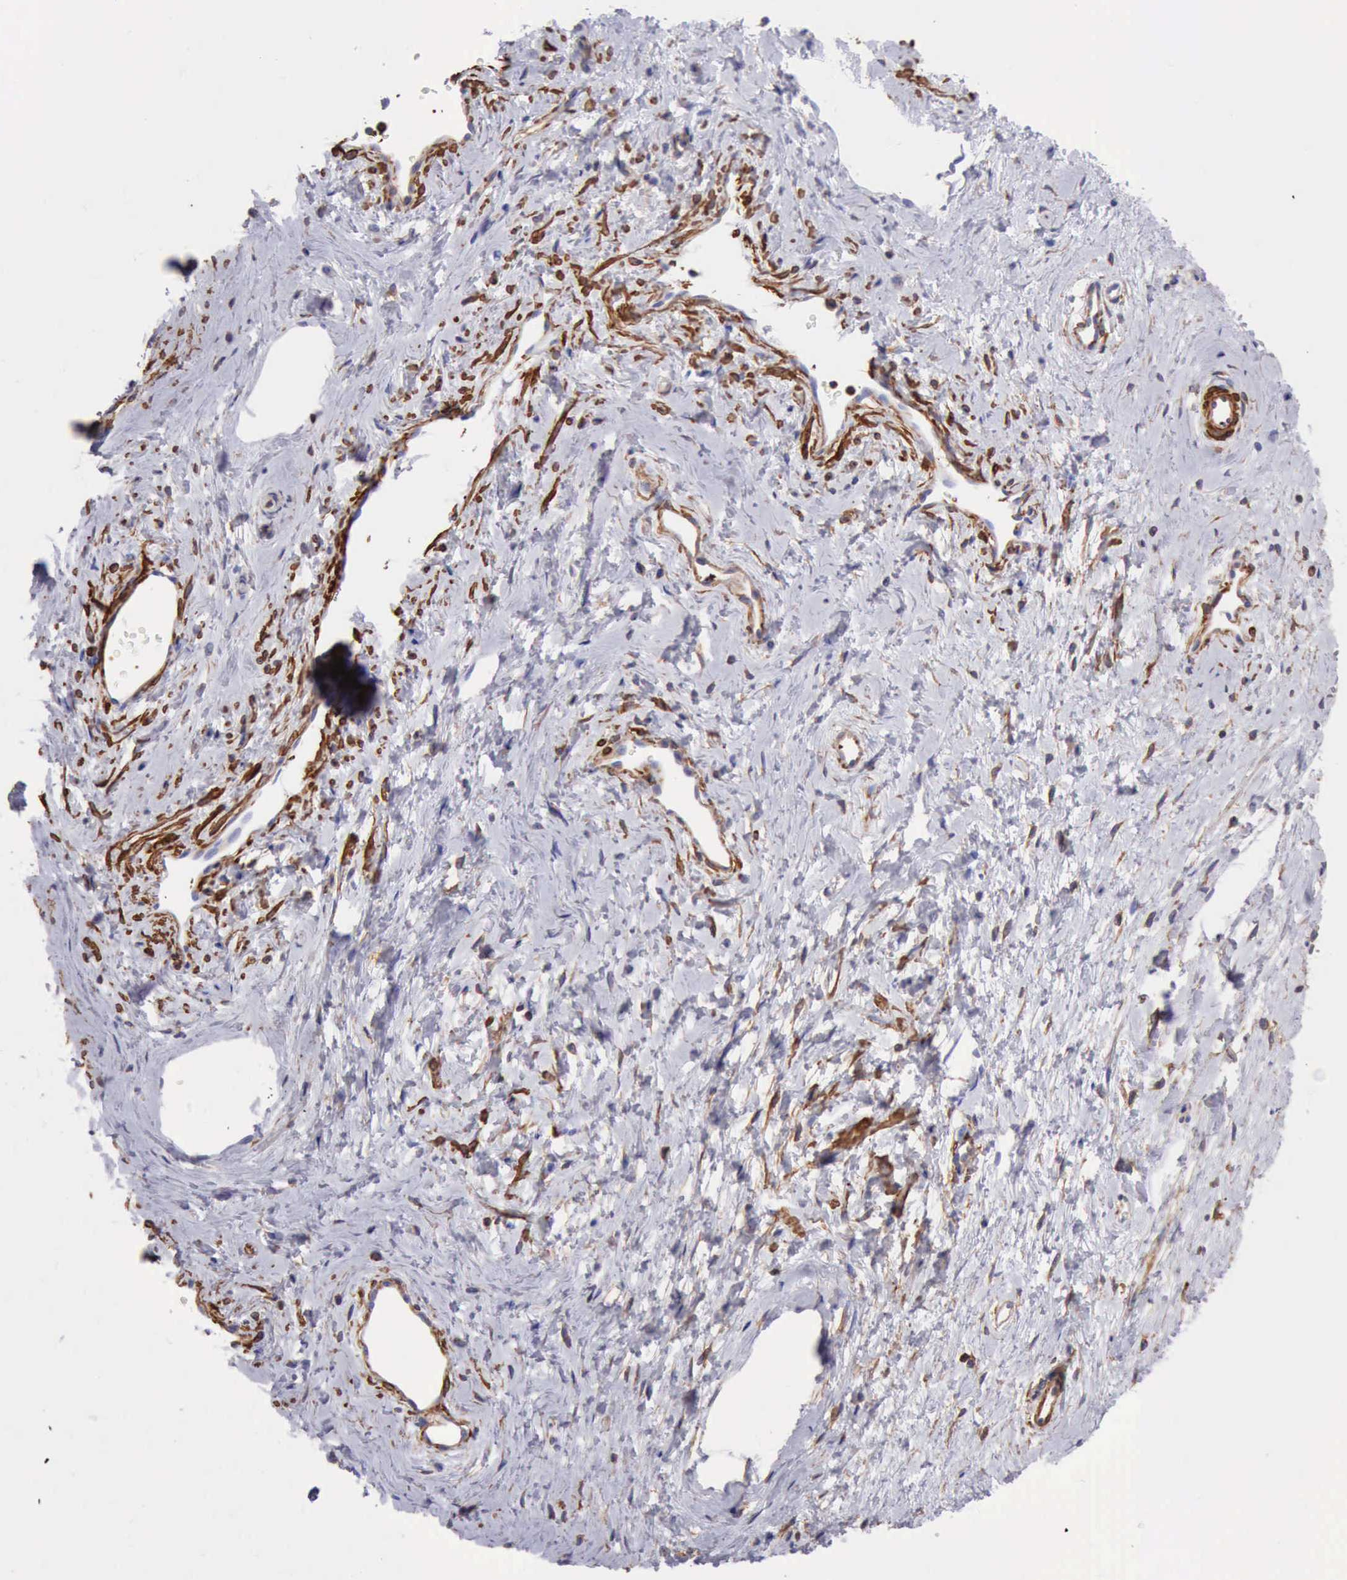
{"staining": {"intensity": "negative", "quantity": "none", "location": "none"}, "tissue": "cervix", "cell_type": "Glandular cells", "image_type": "normal", "snomed": [{"axis": "morphology", "description": "Normal tissue, NOS"}, {"axis": "topography", "description": "Cervix"}], "caption": "Immunohistochemistry histopathology image of benign cervix stained for a protein (brown), which demonstrates no positivity in glandular cells. The staining is performed using DAB (3,3'-diaminobenzidine) brown chromogen with nuclei counter-stained in using hematoxylin.", "gene": "FLNA", "patient": {"sex": "female", "age": 40}}